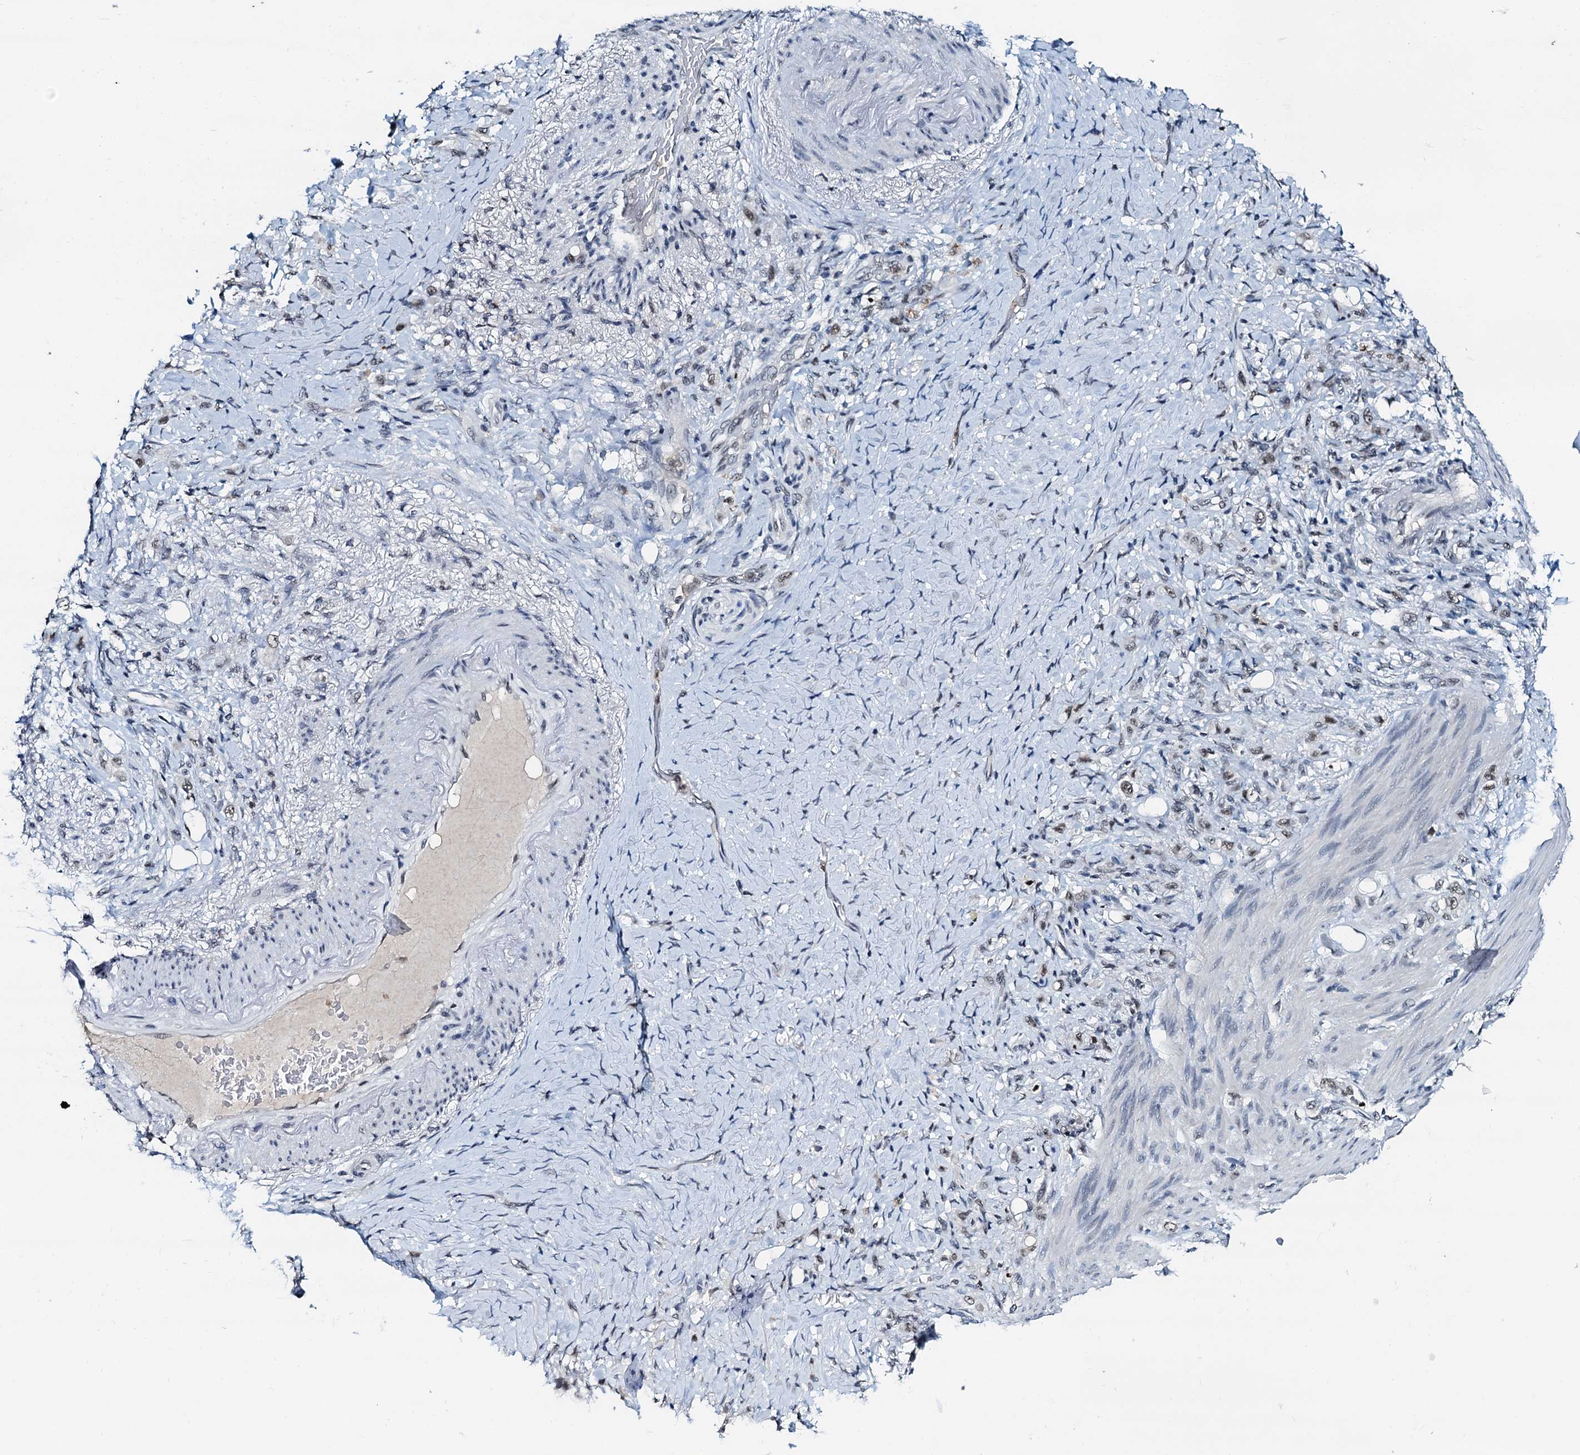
{"staining": {"intensity": "weak", "quantity": ">75%", "location": "nuclear"}, "tissue": "stomach cancer", "cell_type": "Tumor cells", "image_type": "cancer", "snomed": [{"axis": "morphology", "description": "Adenocarcinoma, NOS"}, {"axis": "topography", "description": "Stomach"}], "caption": "Protein staining of stomach adenocarcinoma tissue demonstrates weak nuclear positivity in approximately >75% of tumor cells.", "gene": "SNRPD1", "patient": {"sex": "female", "age": 79}}